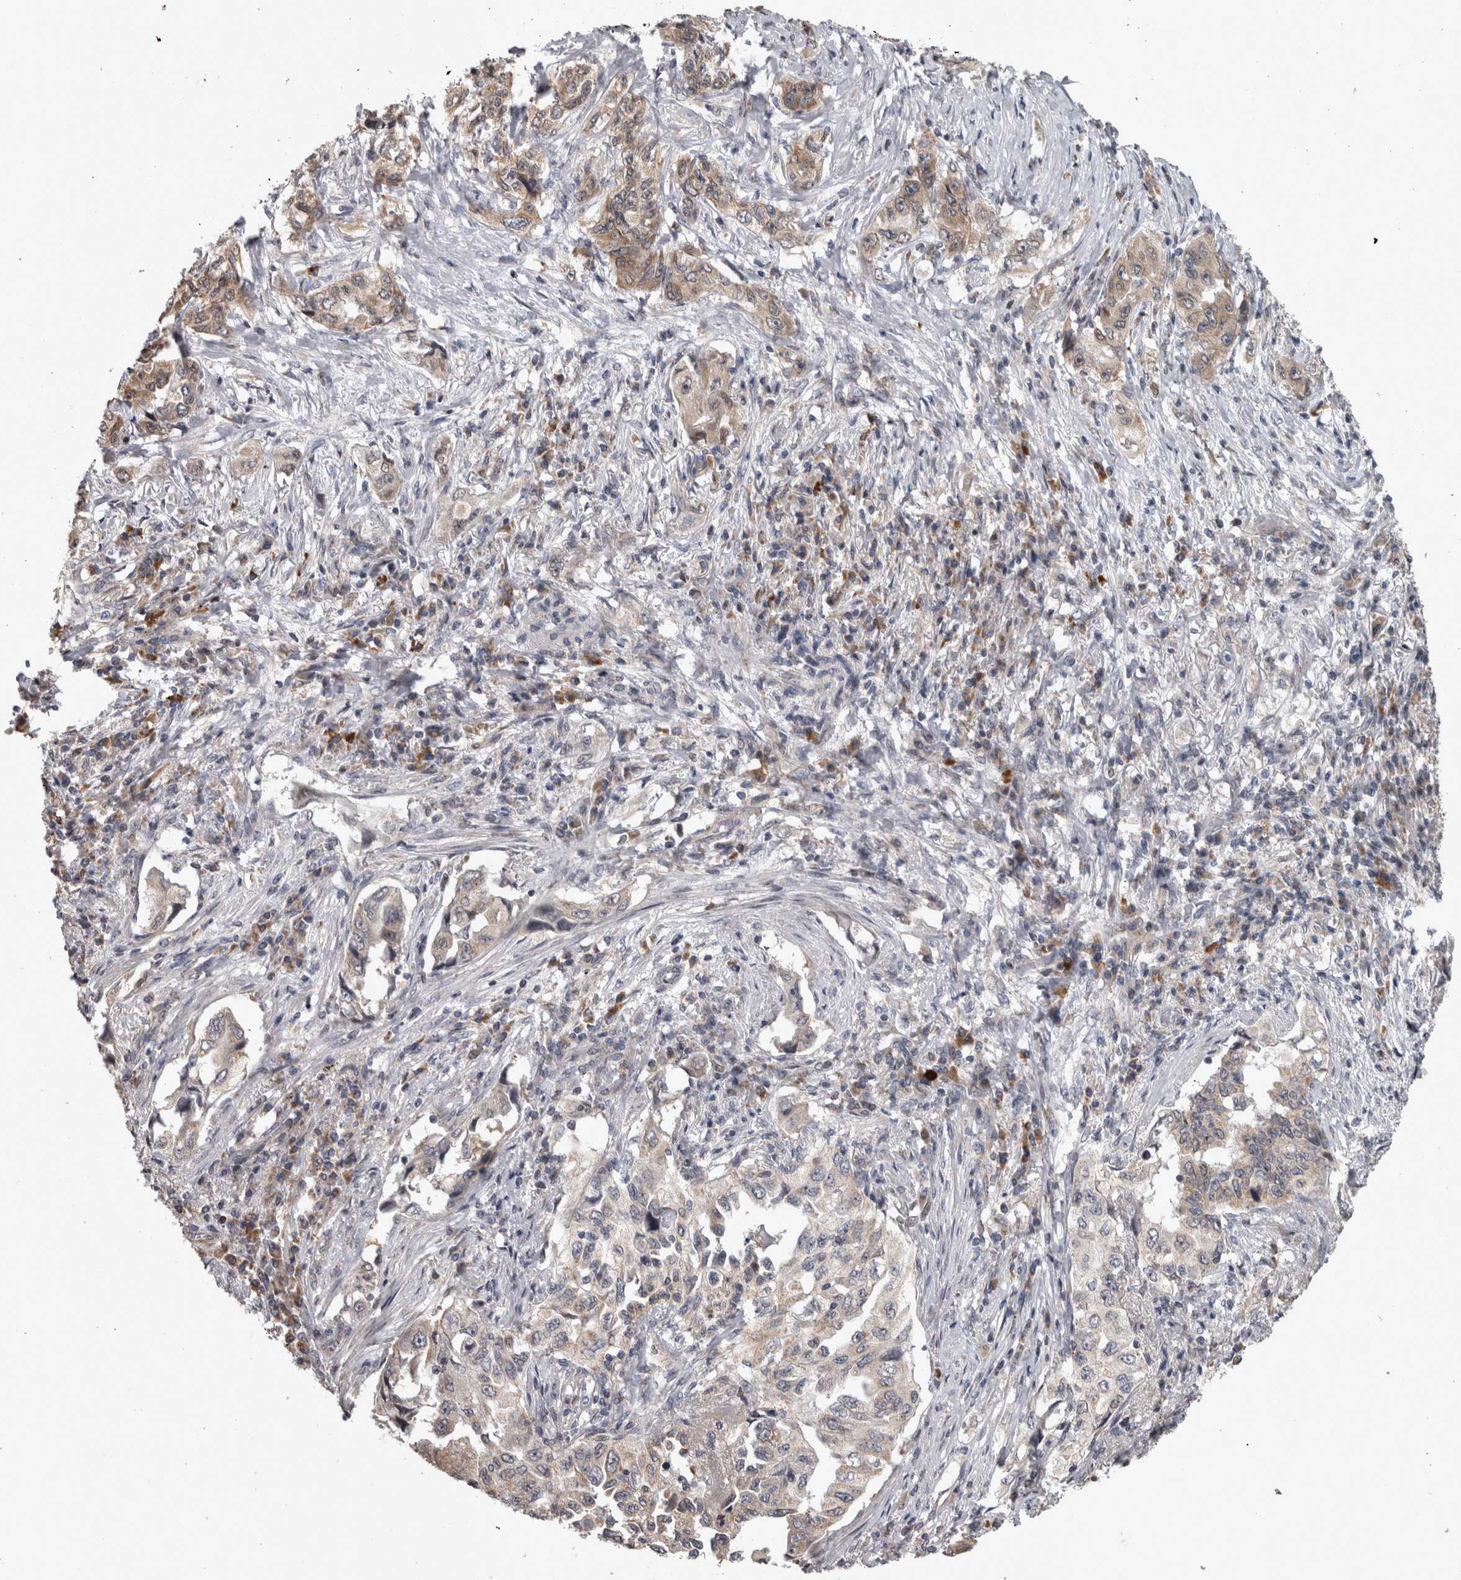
{"staining": {"intensity": "weak", "quantity": "25%-75%", "location": "cytoplasmic/membranous"}, "tissue": "lung cancer", "cell_type": "Tumor cells", "image_type": "cancer", "snomed": [{"axis": "morphology", "description": "Adenocarcinoma, NOS"}, {"axis": "topography", "description": "Lung"}], "caption": "This is an image of IHC staining of lung cancer, which shows weak expression in the cytoplasmic/membranous of tumor cells.", "gene": "DBT", "patient": {"sex": "female", "age": 51}}